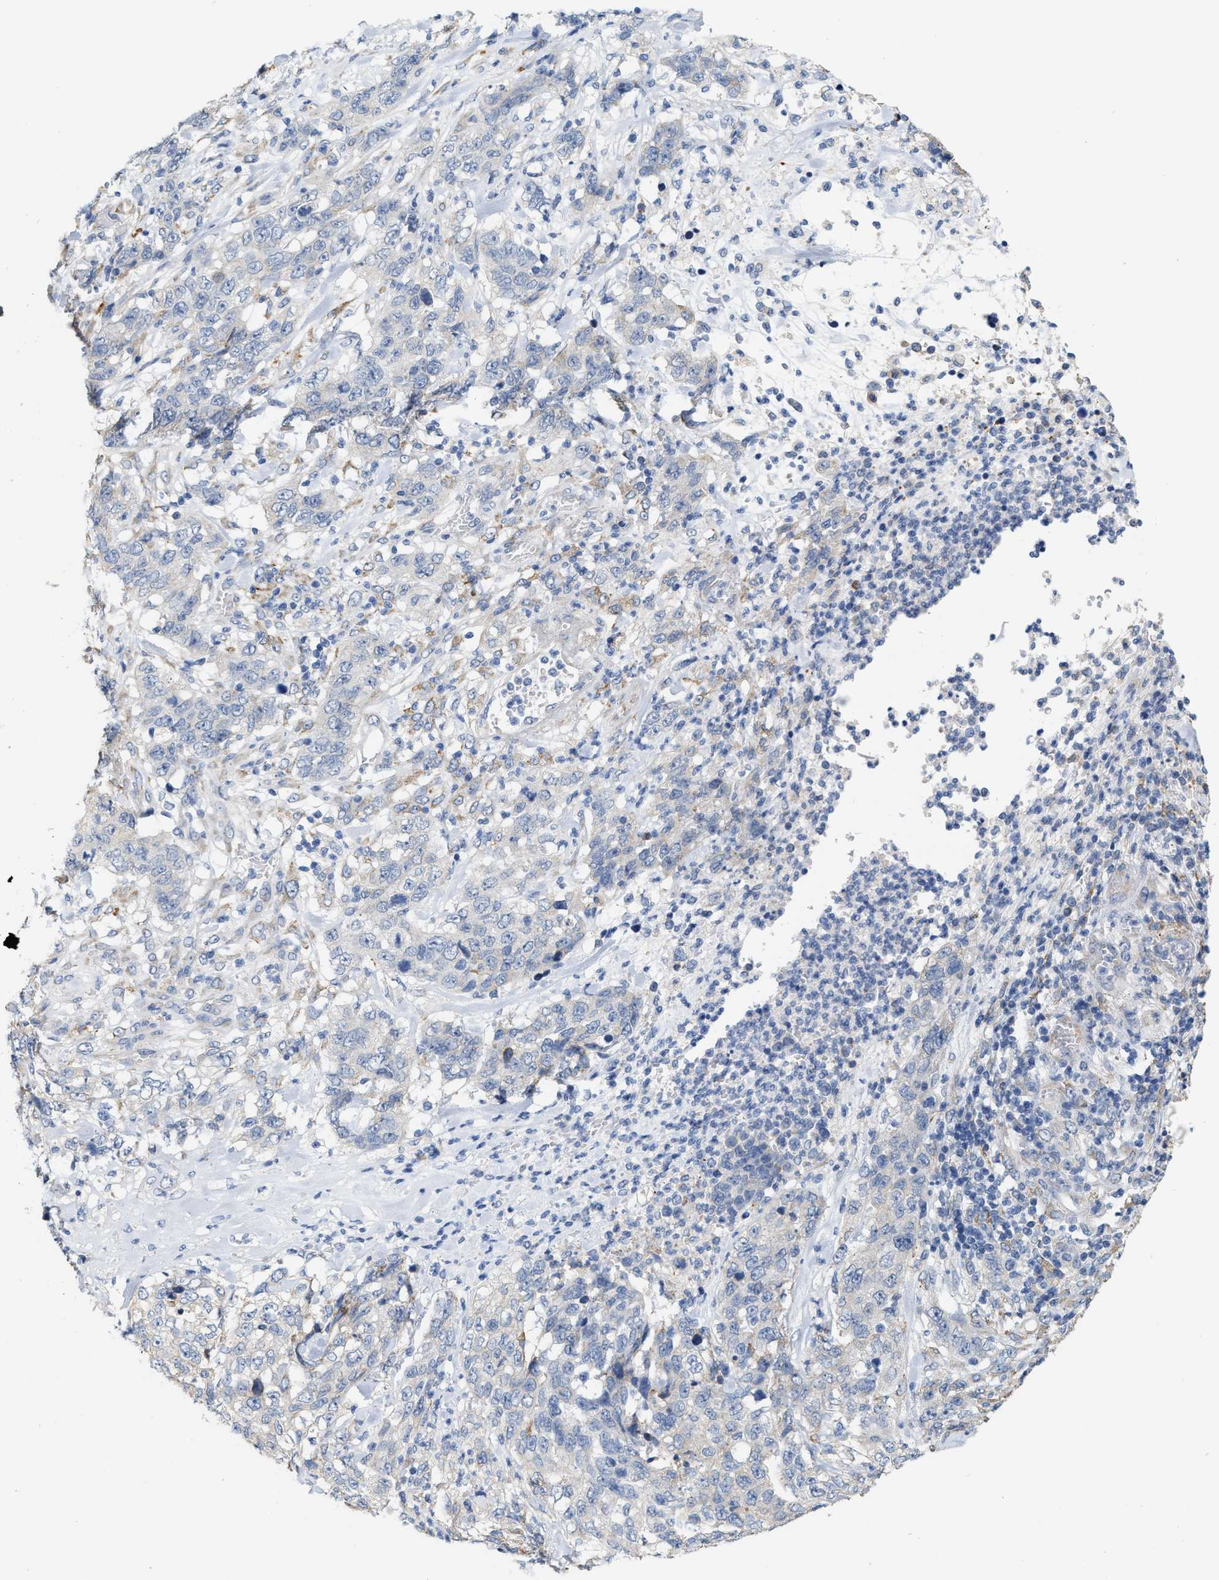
{"staining": {"intensity": "negative", "quantity": "none", "location": "none"}, "tissue": "stomach cancer", "cell_type": "Tumor cells", "image_type": "cancer", "snomed": [{"axis": "morphology", "description": "Adenocarcinoma, NOS"}, {"axis": "topography", "description": "Stomach"}], "caption": "IHC image of human stomach adenocarcinoma stained for a protein (brown), which reveals no staining in tumor cells.", "gene": "RYR2", "patient": {"sex": "male", "age": 48}}